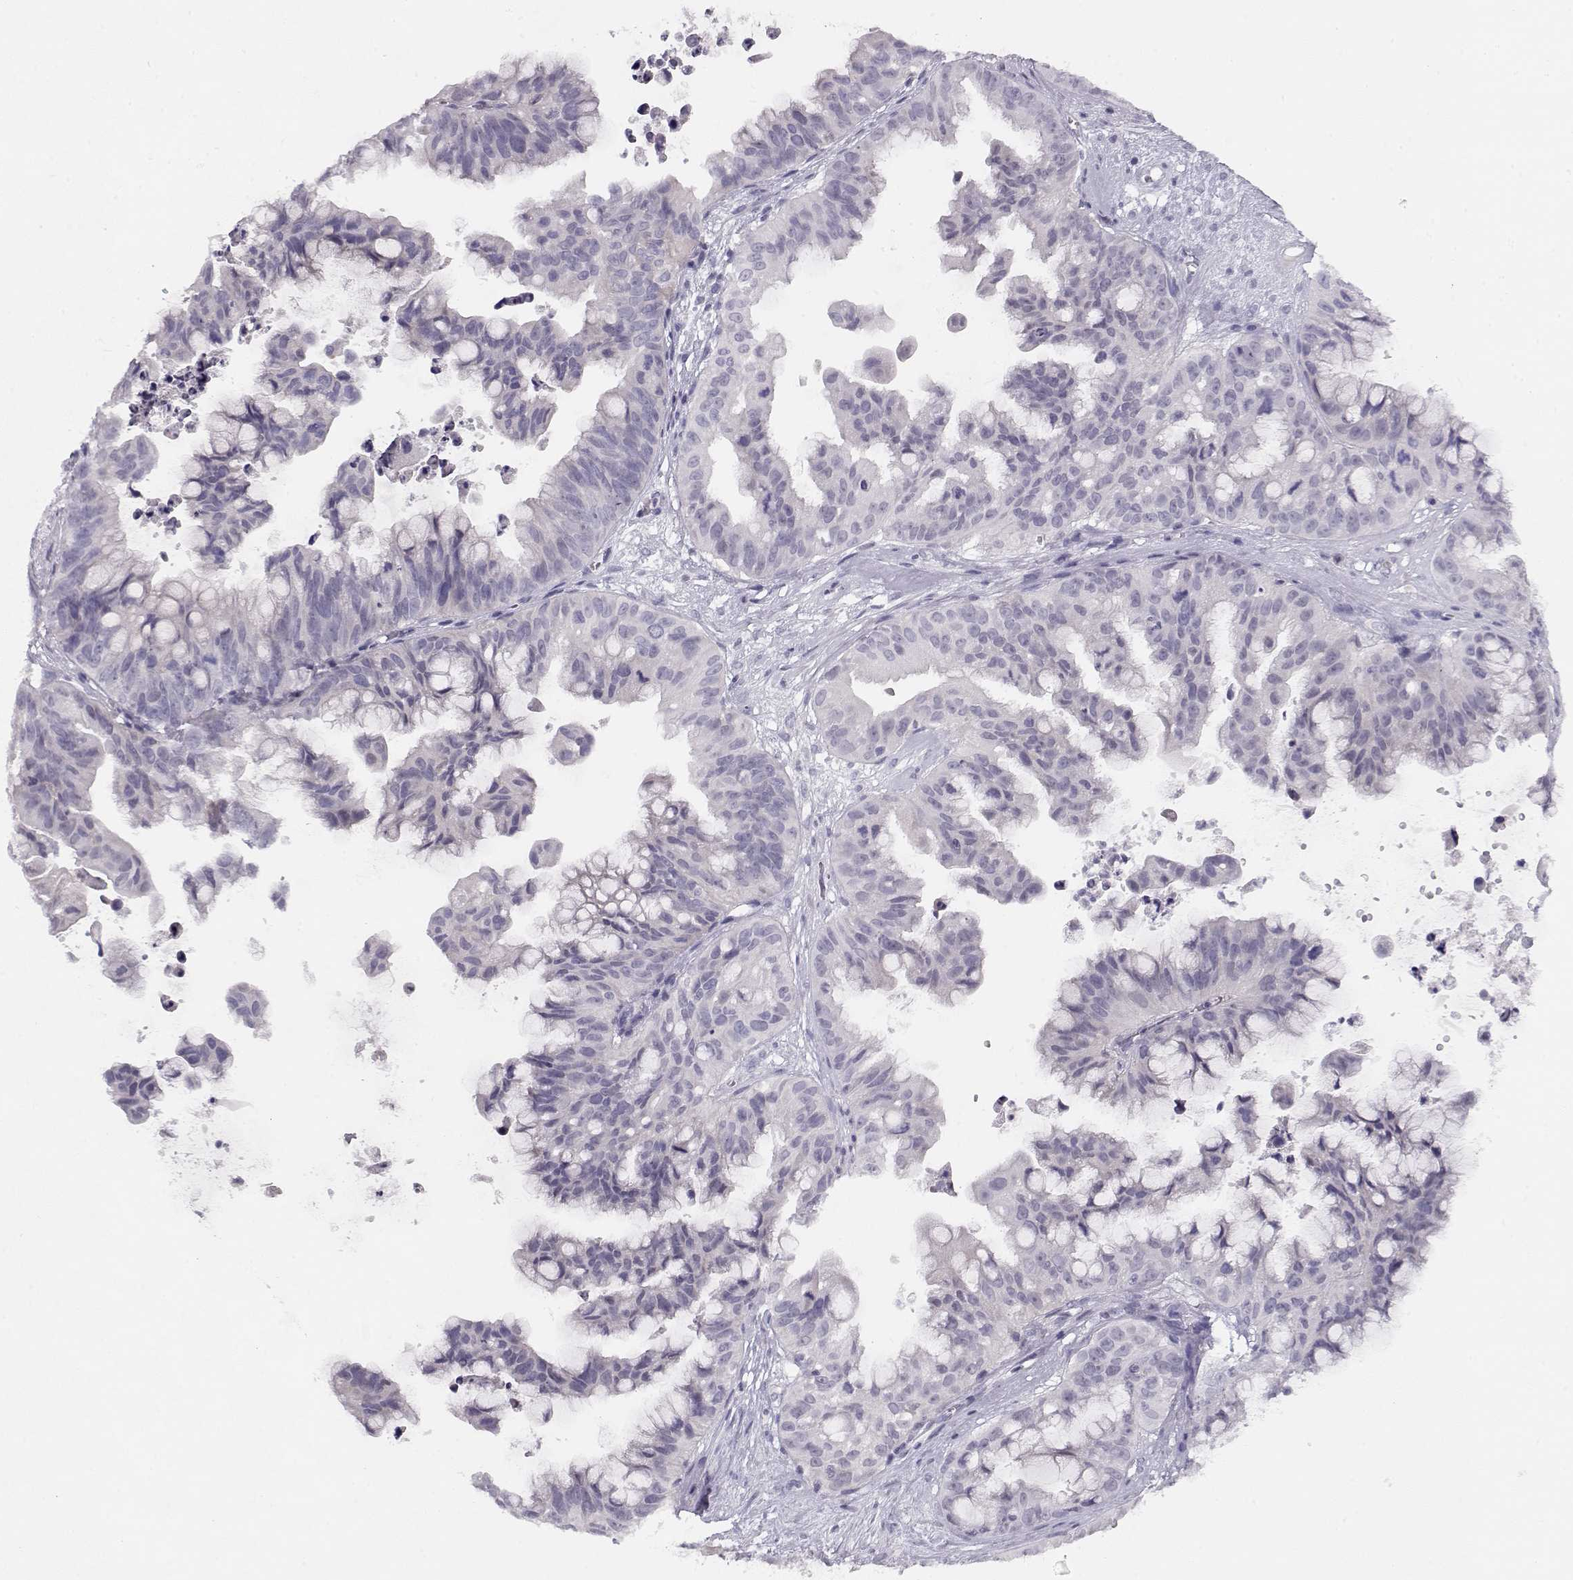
{"staining": {"intensity": "negative", "quantity": "none", "location": "none"}, "tissue": "ovarian cancer", "cell_type": "Tumor cells", "image_type": "cancer", "snomed": [{"axis": "morphology", "description": "Cystadenocarcinoma, mucinous, NOS"}, {"axis": "topography", "description": "Ovary"}], "caption": "DAB (3,3'-diaminobenzidine) immunohistochemical staining of human ovarian mucinous cystadenocarcinoma displays no significant expression in tumor cells.", "gene": "IMPG1", "patient": {"sex": "female", "age": 76}}